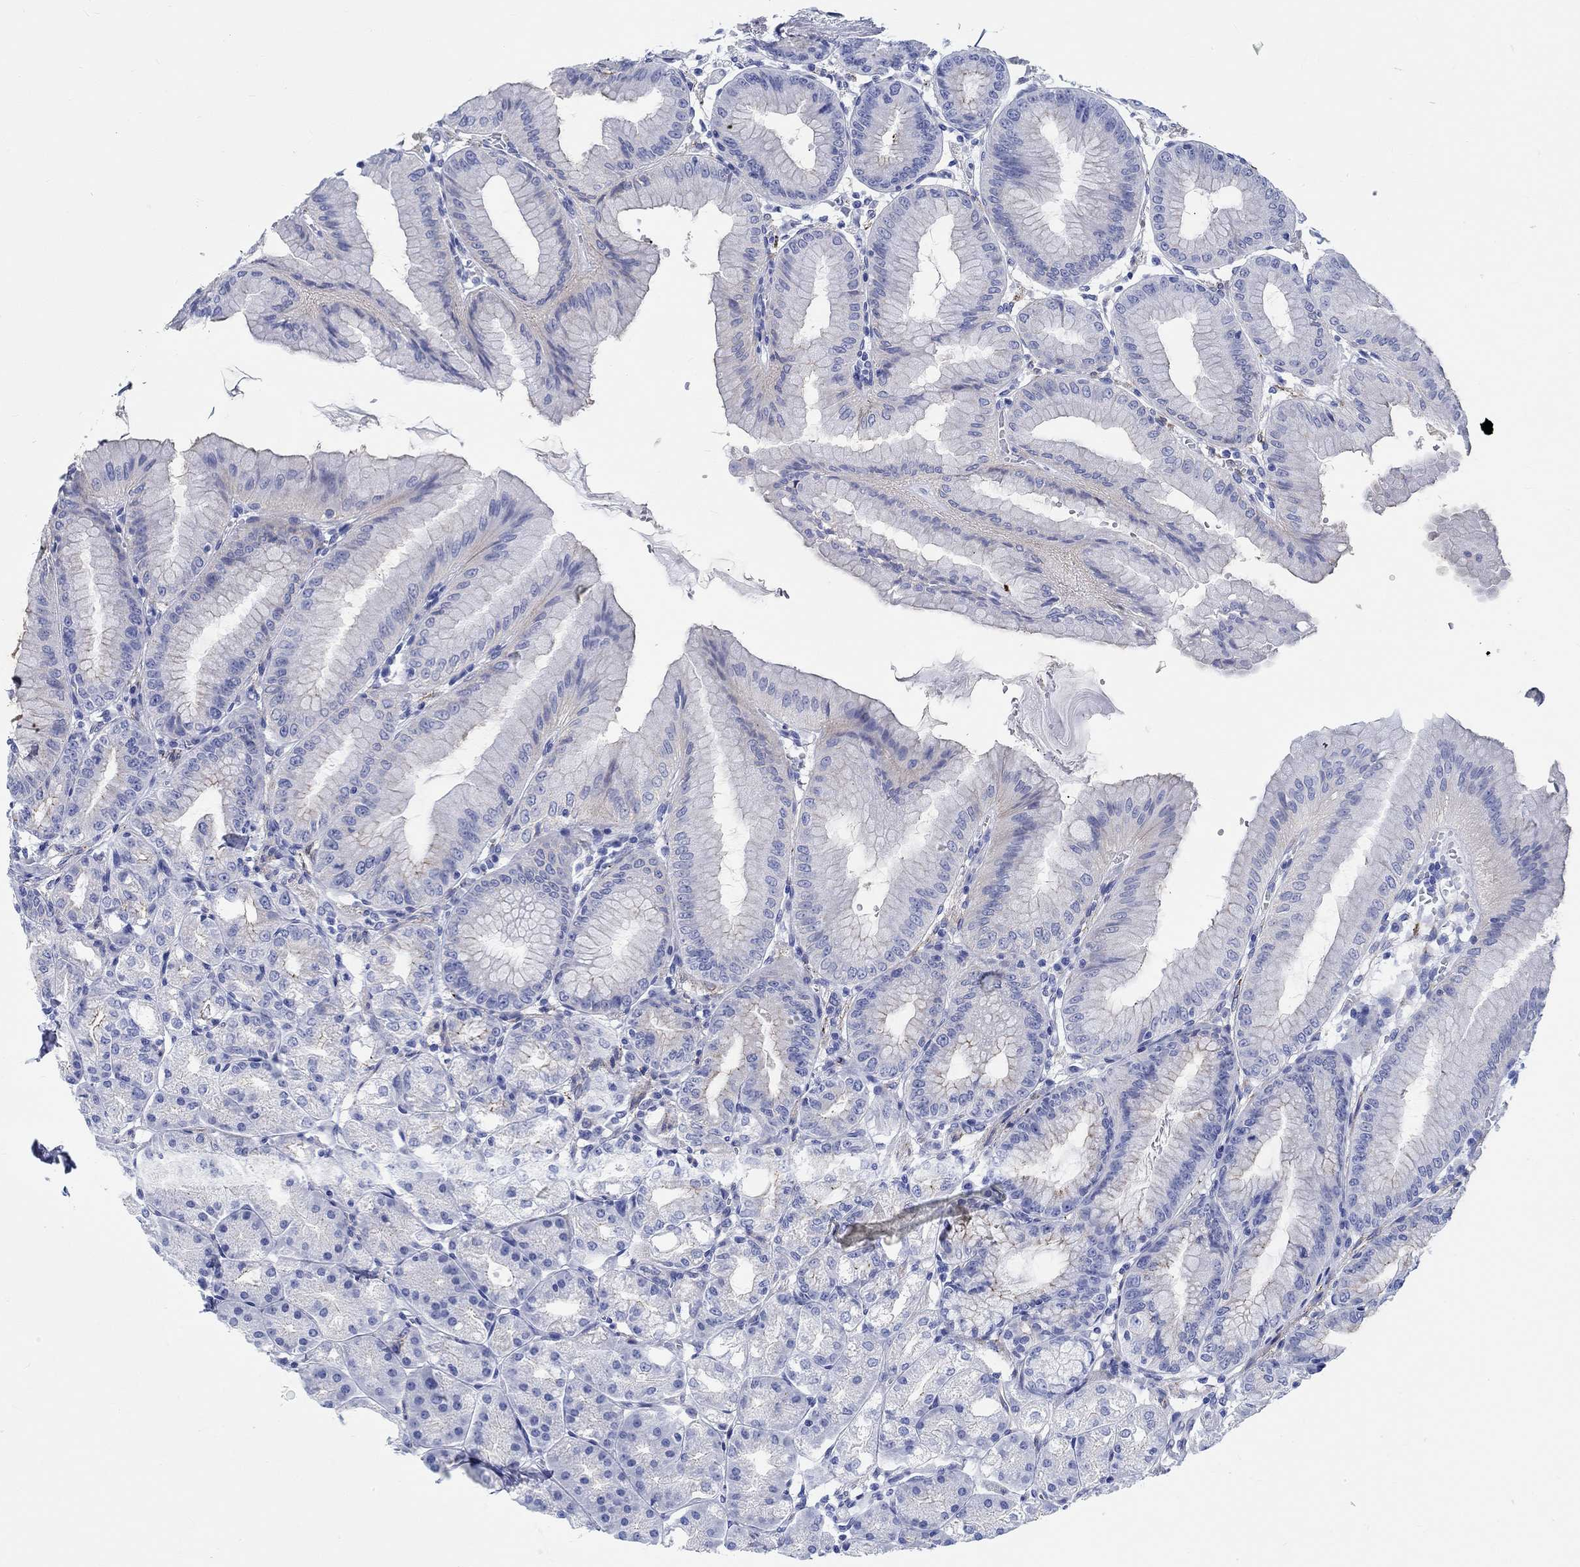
{"staining": {"intensity": "negative", "quantity": "none", "location": "none"}, "tissue": "stomach", "cell_type": "Glandular cells", "image_type": "normal", "snomed": [{"axis": "morphology", "description": "Normal tissue, NOS"}, {"axis": "topography", "description": "Stomach"}], "caption": "Photomicrograph shows no protein positivity in glandular cells of benign stomach. Nuclei are stained in blue.", "gene": "RD3L", "patient": {"sex": "male", "age": 71}}